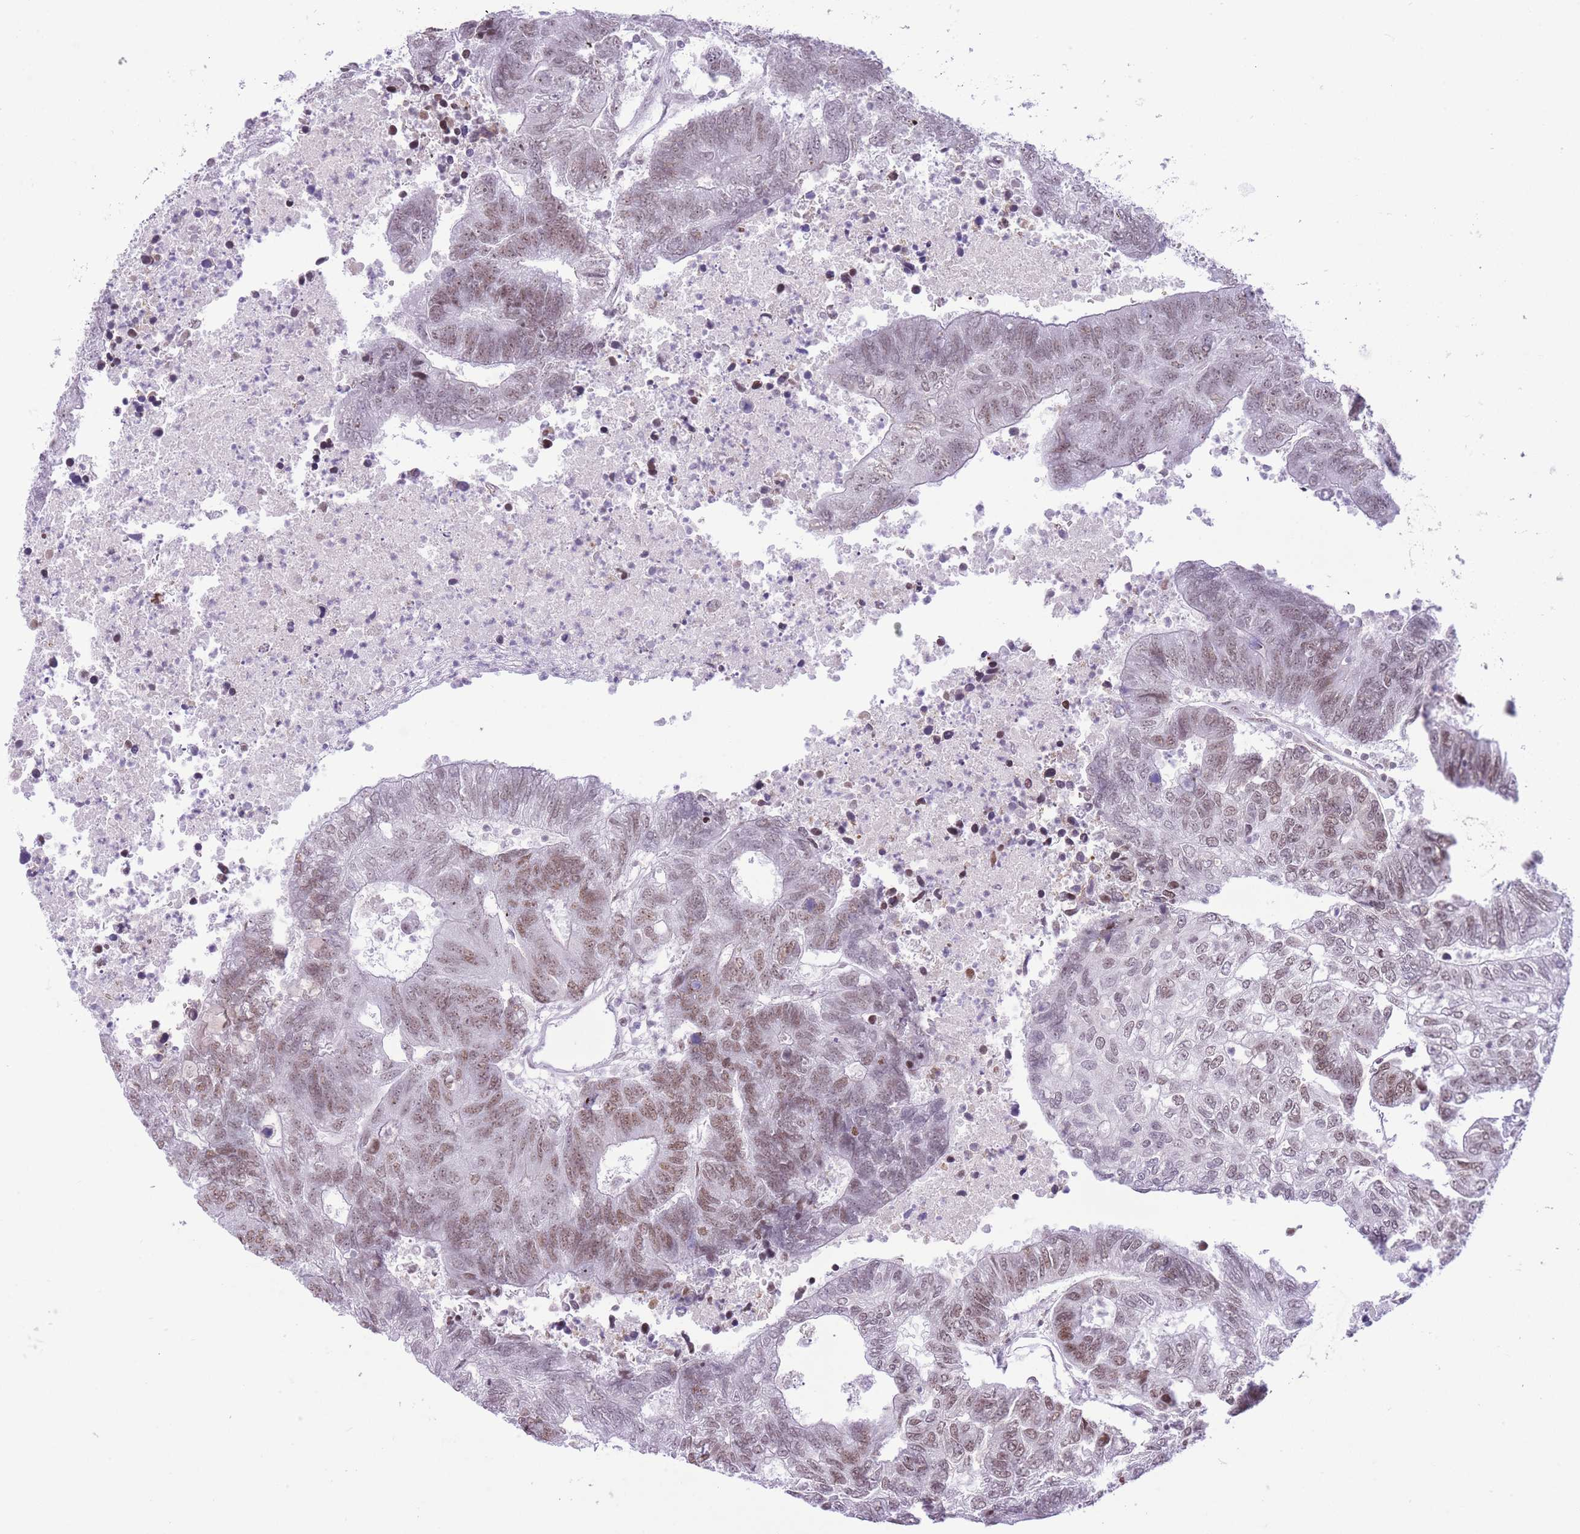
{"staining": {"intensity": "moderate", "quantity": ">75%", "location": "nuclear"}, "tissue": "colorectal cancer", "cell_type": "Tumor cells", "image_type": "cancer", "snomed": [{"axis": "morphology", "description": "Adenocarcinoma, NOS"}, {"axis": "topography", "description": "Colon"}], "caption": "This image displays immunohistochemistry staining of human adenocarcinoma (colorectal), with medium moderate nuclear positivity in about >75% of tumor cells.", "gene": "ZBED5", "patient": {"sex": "female", "age": 48}}